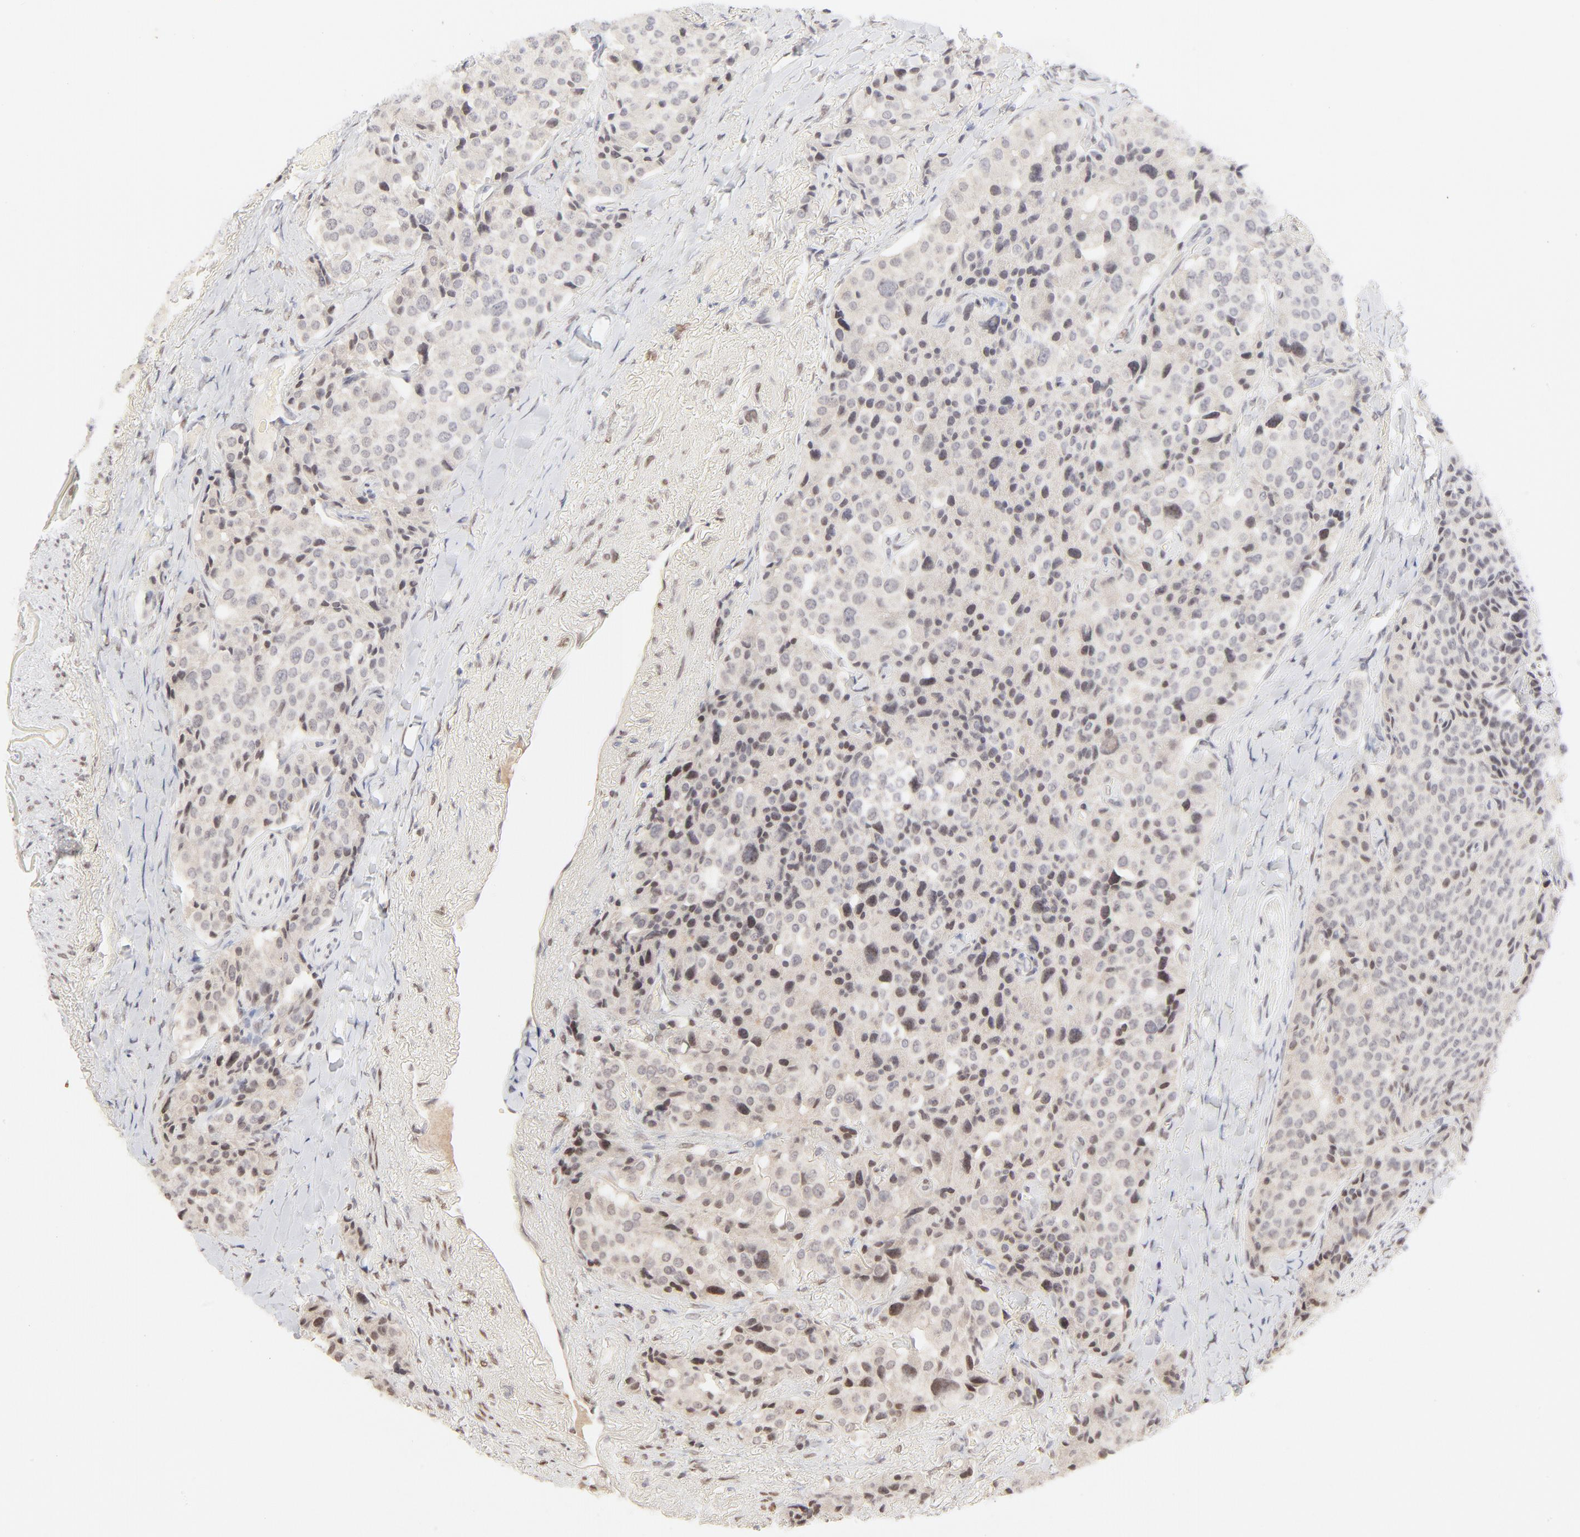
{"staining": {"intensity": "weak", "quantity": "<25%", "location": "nuclear"}, "tissue": "carcinoid", "cell_type": "Tumor cells", "image_type": "cancer", "snomed": [{"axis": "morphology", "description": "Carcinoid, malignant, NOS"}, {"axis": "topography", "description": "Colon"}], "caption": "This photomicrograph is of carcinoid stained with immunohistochemistry to label a protein in brown with the nuclei are counter-stained blue. There is no positivity in tumor cells. (Immunohistochemistry (ihc), brightfield microscopy, high magnification).", "gene": "PBX3", "patient": {"sex": "female", "age": 61}}